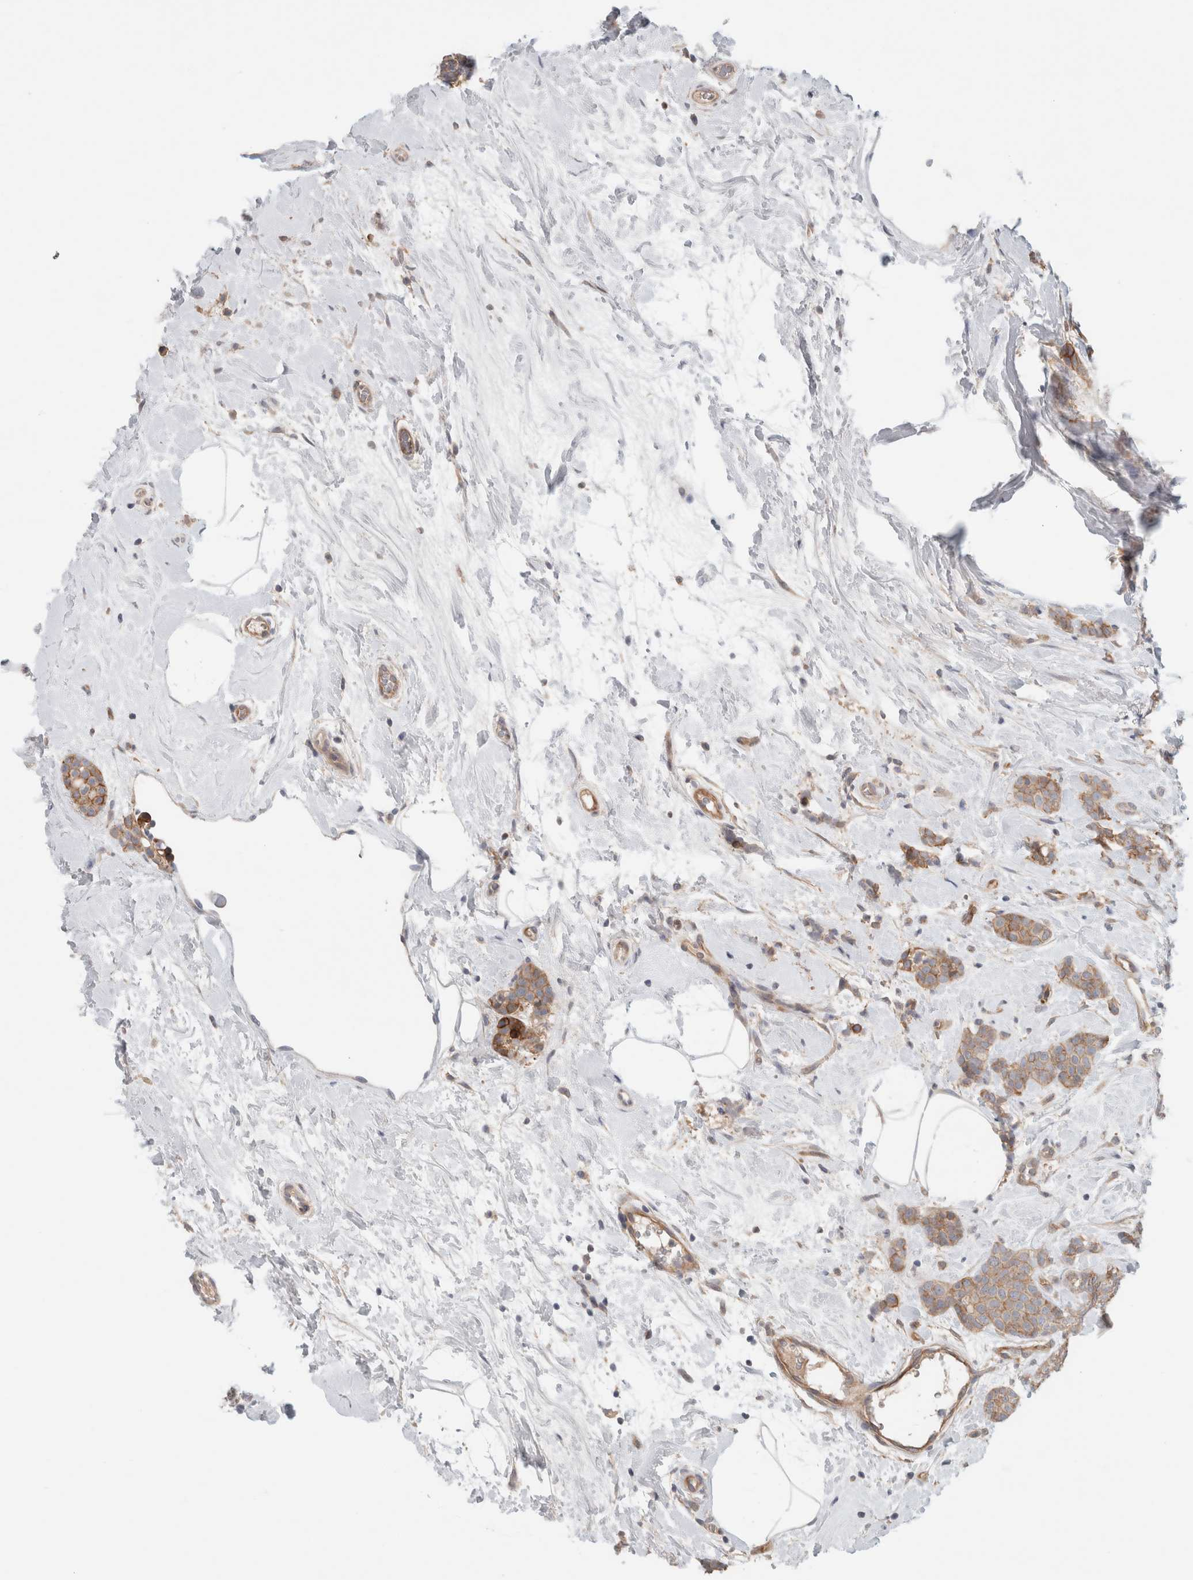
{"staining": {"intensity": "moderate", "quantity": ">75%", "location": "cytoplasmic/membranous"}, "tissue": "breast cancer", "cell_type": "Tumor cells", "image_type": "cancer", "snomed": [{"axis": "morphology", "description": "Lobular carcinoma, in situ"}, {"axis": "morphology", "description": "Lobular carcinoma"}, {"axis": "topography", "description": "Breast"}], "caption": "Human breast cancer (lobular carcinoma) stained with a brown dye demonstrates moderate cytoplasmic/membranous positive positivity in about >75% of tumor cells.", "gene": "RASAL2", "patient": {"sex": "female", "age": 41}}